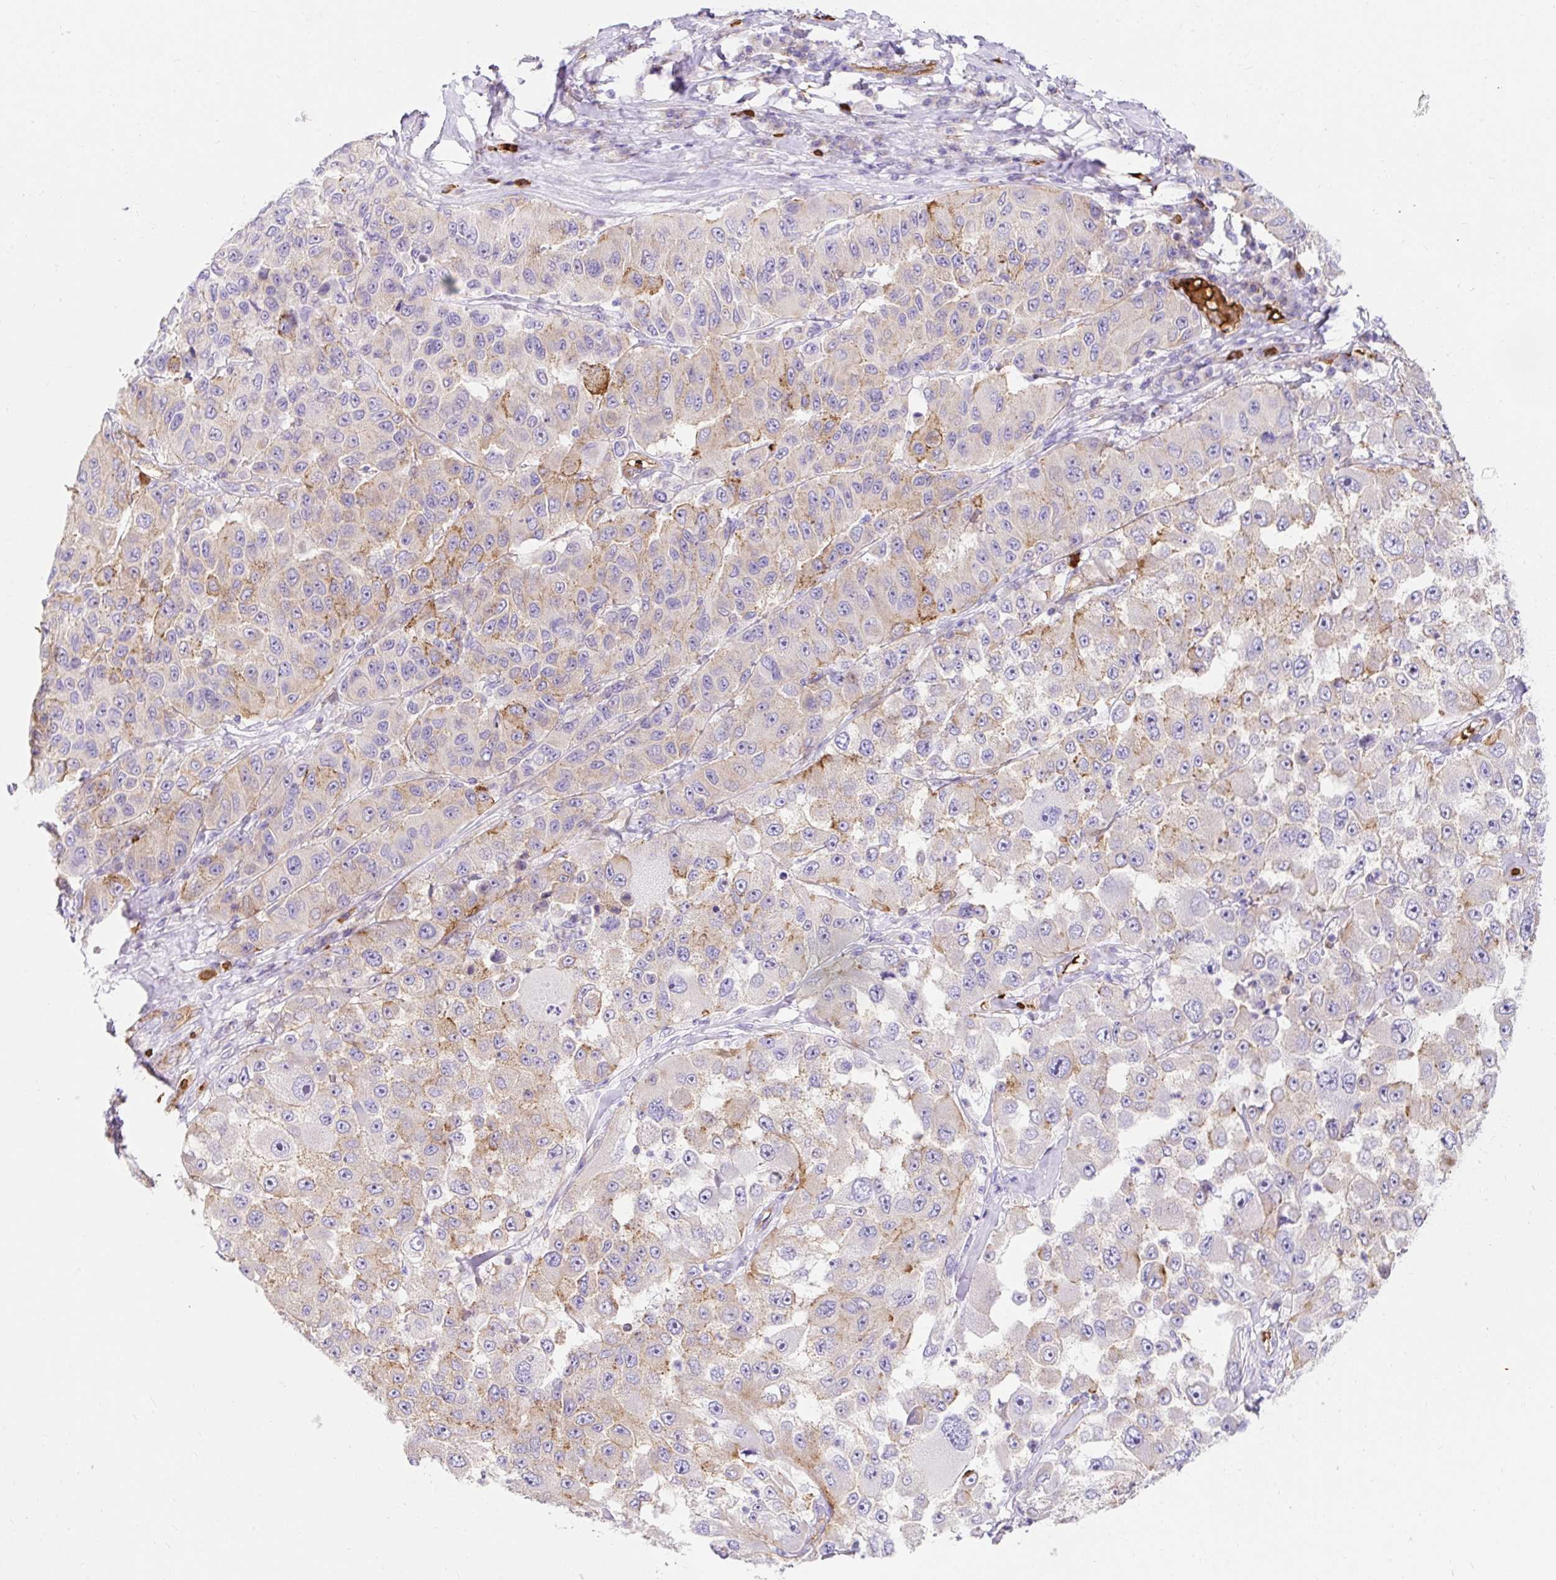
{"staining": {"intensity": "moderate", "quantity": "<25%", "location": "cytoplasmic/membranous"}, "tissue": "melanoma", "cell_type": "Tumor cells", "image_type": "cancer", "snomed": [{"axis": "morphology", "description": "Malignant melanoma, Metastatic site"}, {"axis": "topography", "description": "Lymph node"}], "caption": "Protein analysis of melanoma tissue exhibits moderate cytoplasmic/membranous staining in approximately <25% of tumor cells. (IHC, brightfield microscopy, high magnification).", "gene": "HIP1R", "patient": {"sex": "male", "age": 62}}